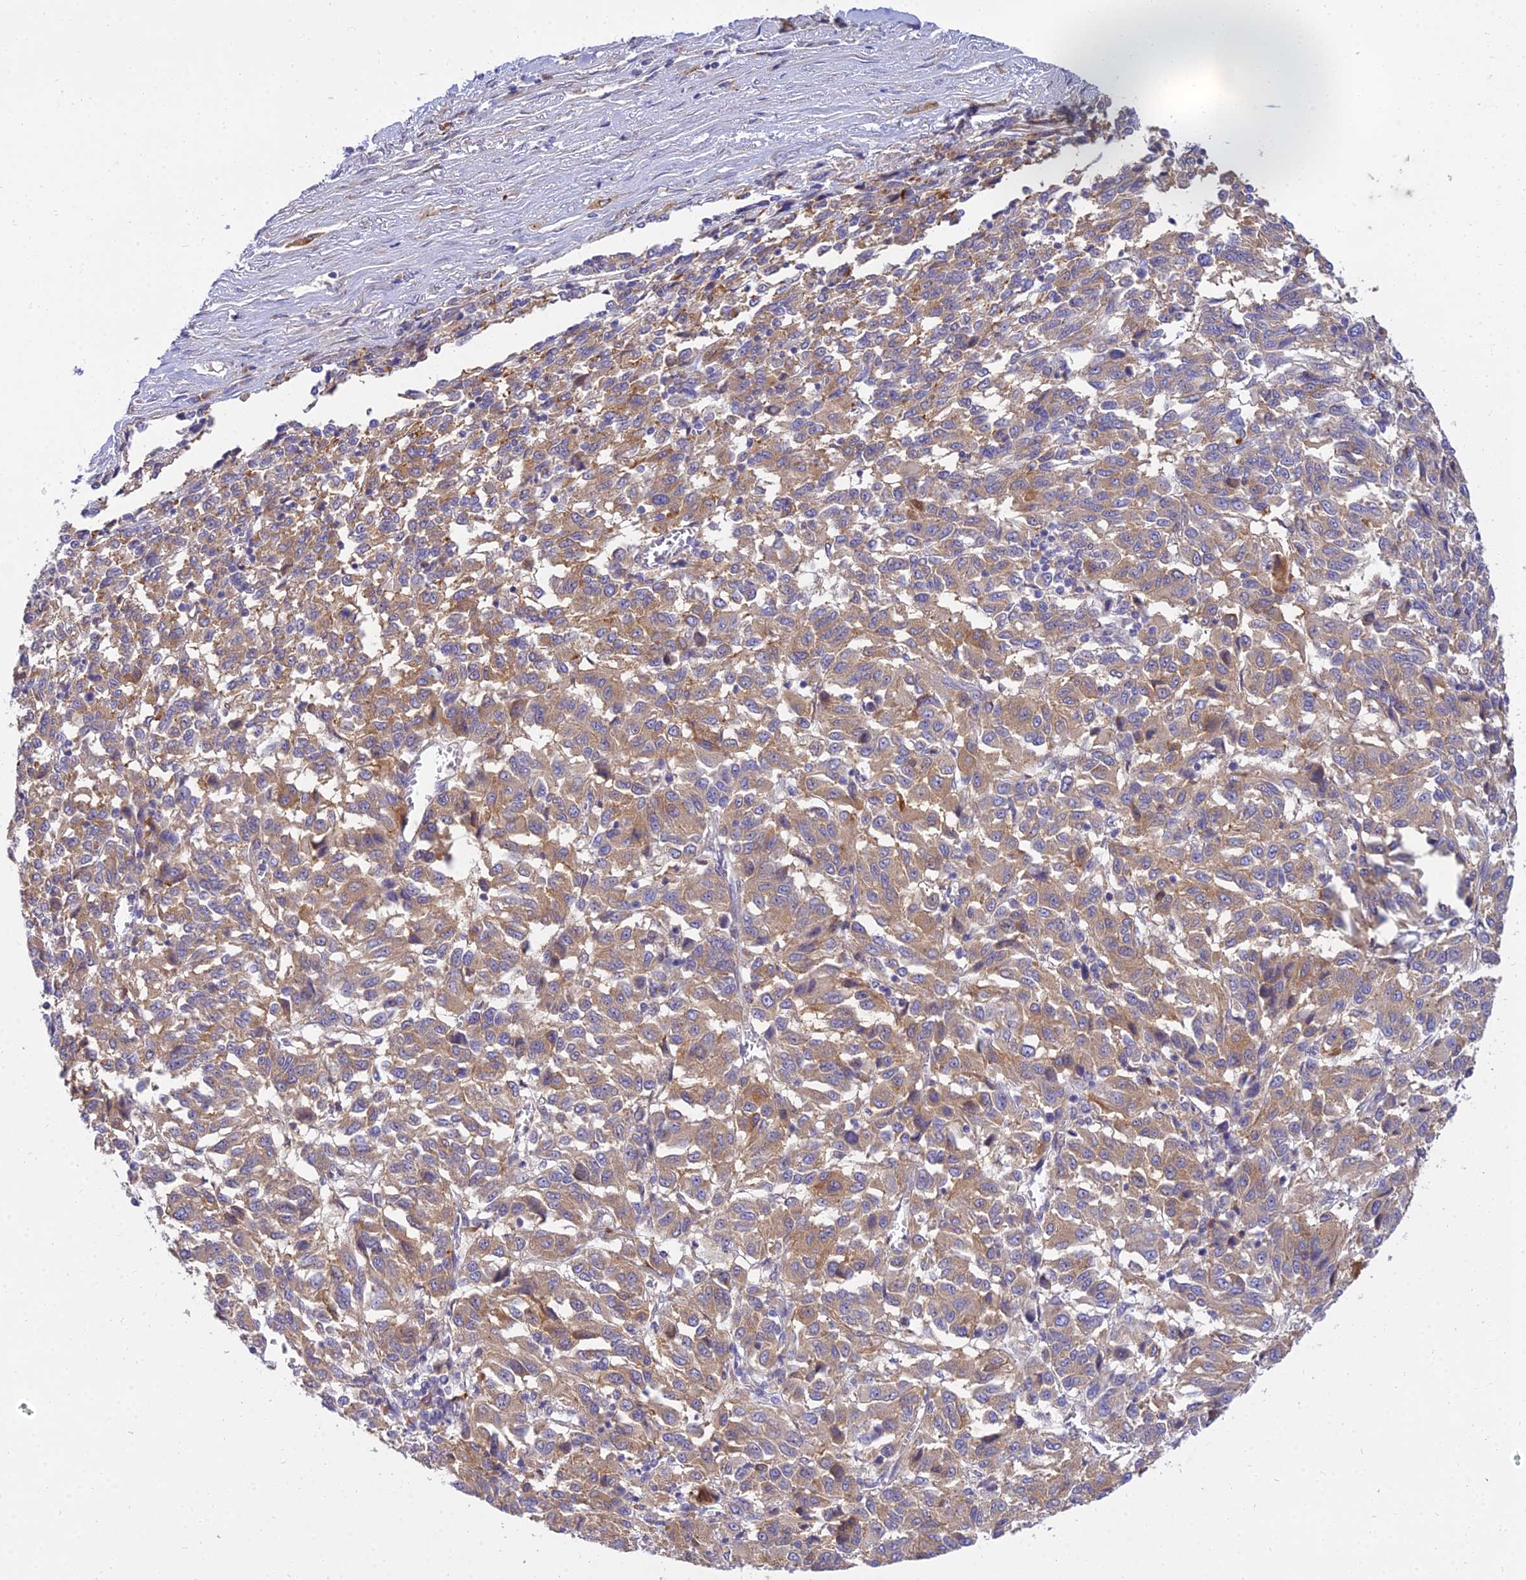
{"staining": {"intensity": "moderate", "quantity": ">75%", "location": "cytoplasmic/membranous"}, "tissue": "melanoma", "cell_type": "Tumor cells", "image_type": "cancer", "snomed": [{"axis": "morphology", "description": "Malignant melanoma, Metastatic site"}, {"axis": "topography", "description": "Lung"}], "caption": "Melanoma stained with a protein marker demonstrates moderate staining in tumor cells.", "gene": "ARL8B", "patient": {"sex": "male", "age": 64}}